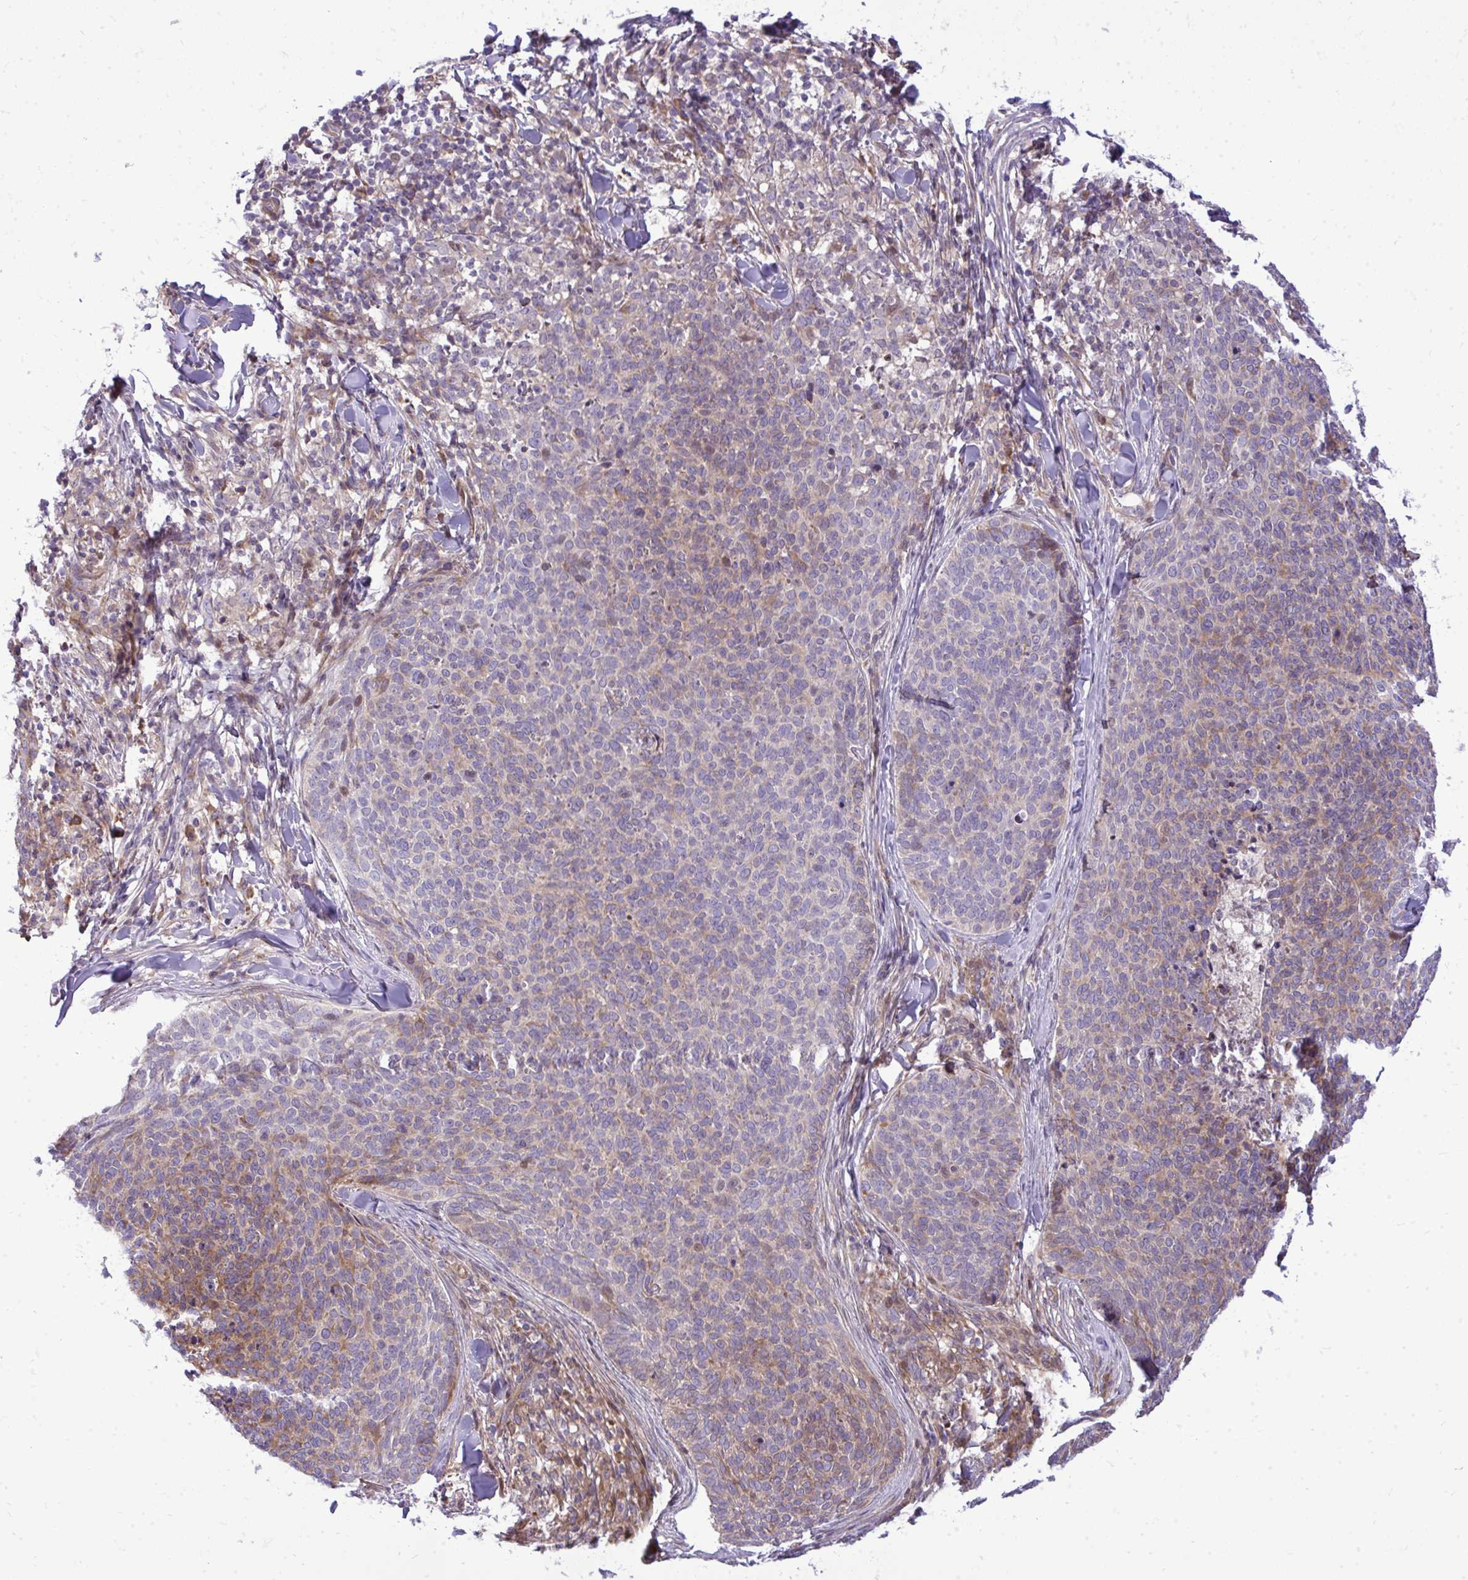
{"staining": {"intensity": "weak", "quantity": "25%-75%", "location": "cytoplasmic/membranous"}, "tissue": "skin cancer", "cell_type": "Tumor cells", "image_type": "cancer", "snomed": [{"axis": "morphology", "description": "Basal cell carcinoma"}, {"axis": "topography", "description": "Skin"}, {"axis": "topography", "description": "Skin of face"}], "caption": "Brown immunohistochemical staining in skin cancer (basal cell carcinoma) shows weak cytoplasmic/membranous staining in about 25%-75% of tumor cells.", "gene": "ZSCAN9", "patient": {"sex": "male", "age": 56}}